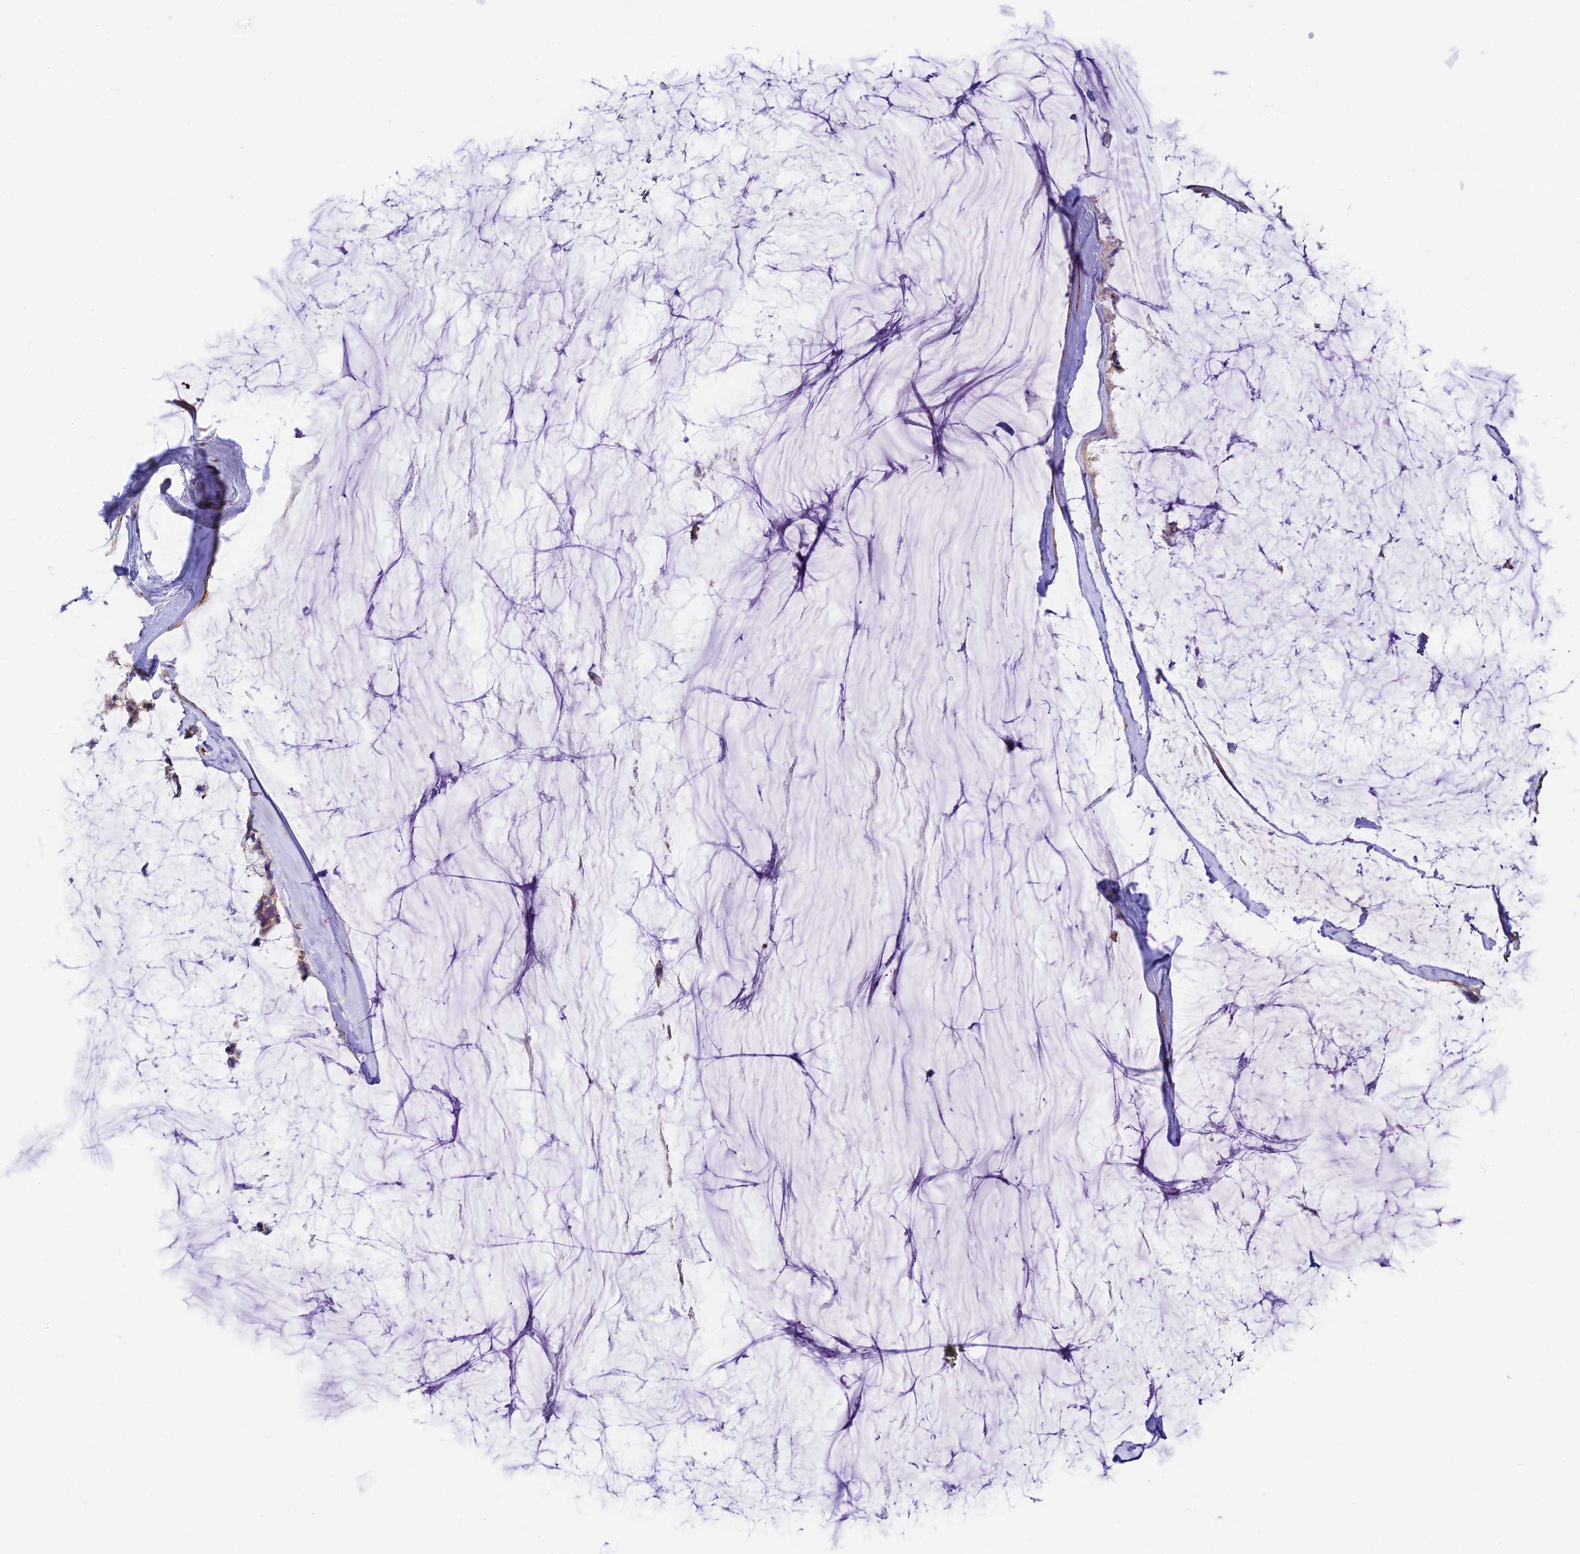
{"staining": {"intensity": "weak", "quantity": "25%-75%", "location": "cytoplasmic/membranous"}, "tissue": "ovarian cancer", "cell_type": "Tumor cells", "image_type": "cancer", "snomed": [{"axis": "morphology", "description": "Cystadenocarcinoma, mucinous, NOS"}, {"axis": "topography", "description": "Ovary"}], "caption": "Ovarian mucinous cystadenocarcinoma stained for a protein (brown) demonstrates weak cytoplasmic/membranous positive expression in approximately 25%-75% of tumor cells.", "gene": "ANKRD50", "patient": {"sex": "female", "age": 39}}